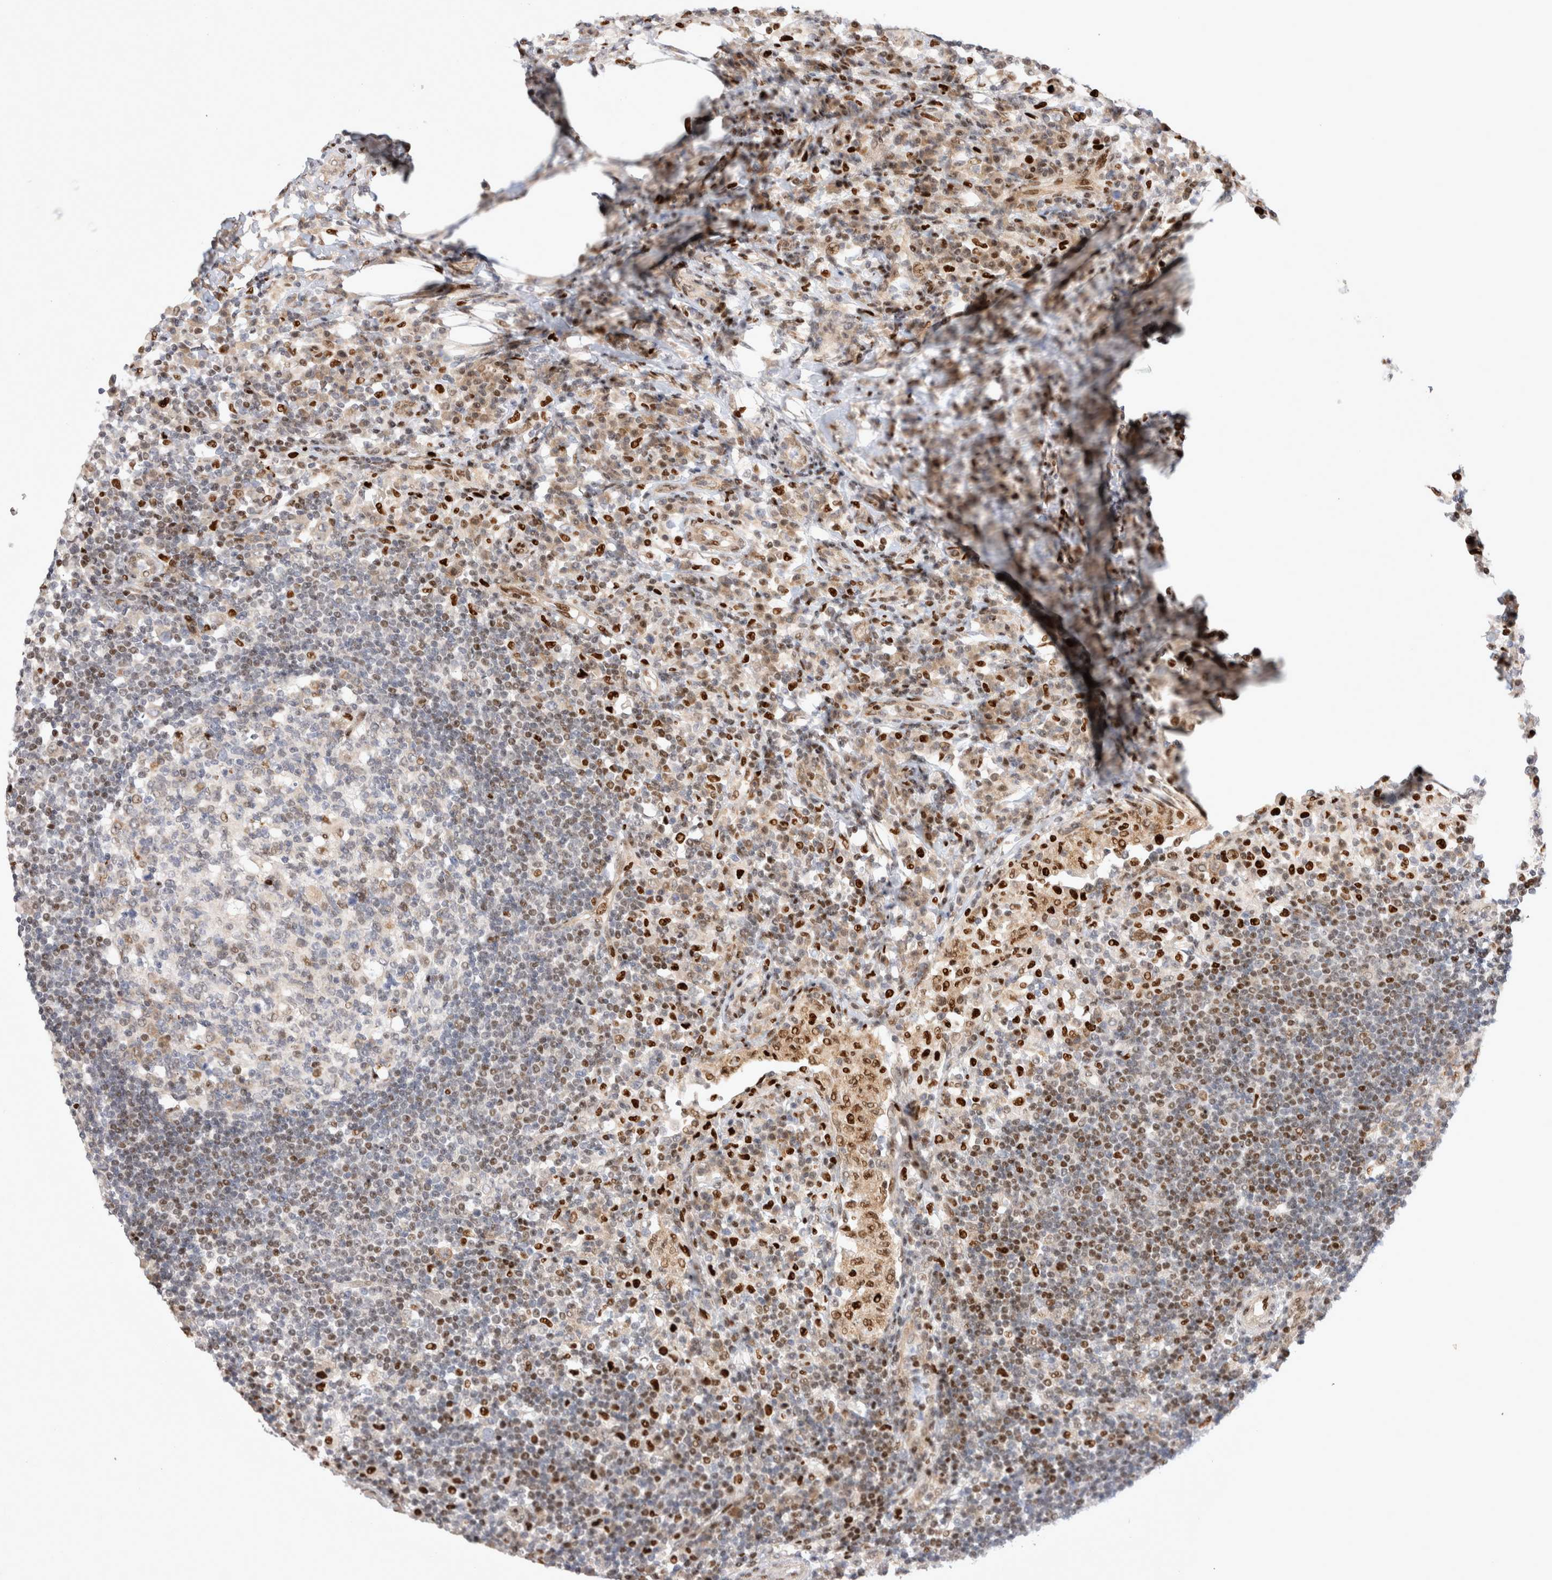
{"staining": {"intensity": "weak", "quantity": "<25%", "location": "nuclear"}, "tissue": "lymph node", "cell_type": "Germinal center cells", "image_type": "normal", "snomed": [{"axis": "morphology", "description": "Normal tissue, NOS"}, {"axis": "topography", "description": "Lymph node"}], "caption": "Image shows no protein expression in germinal center cells of benign lymph node.", "gene": "TCF4", "patient": {"sex": "female", "age": 53}}